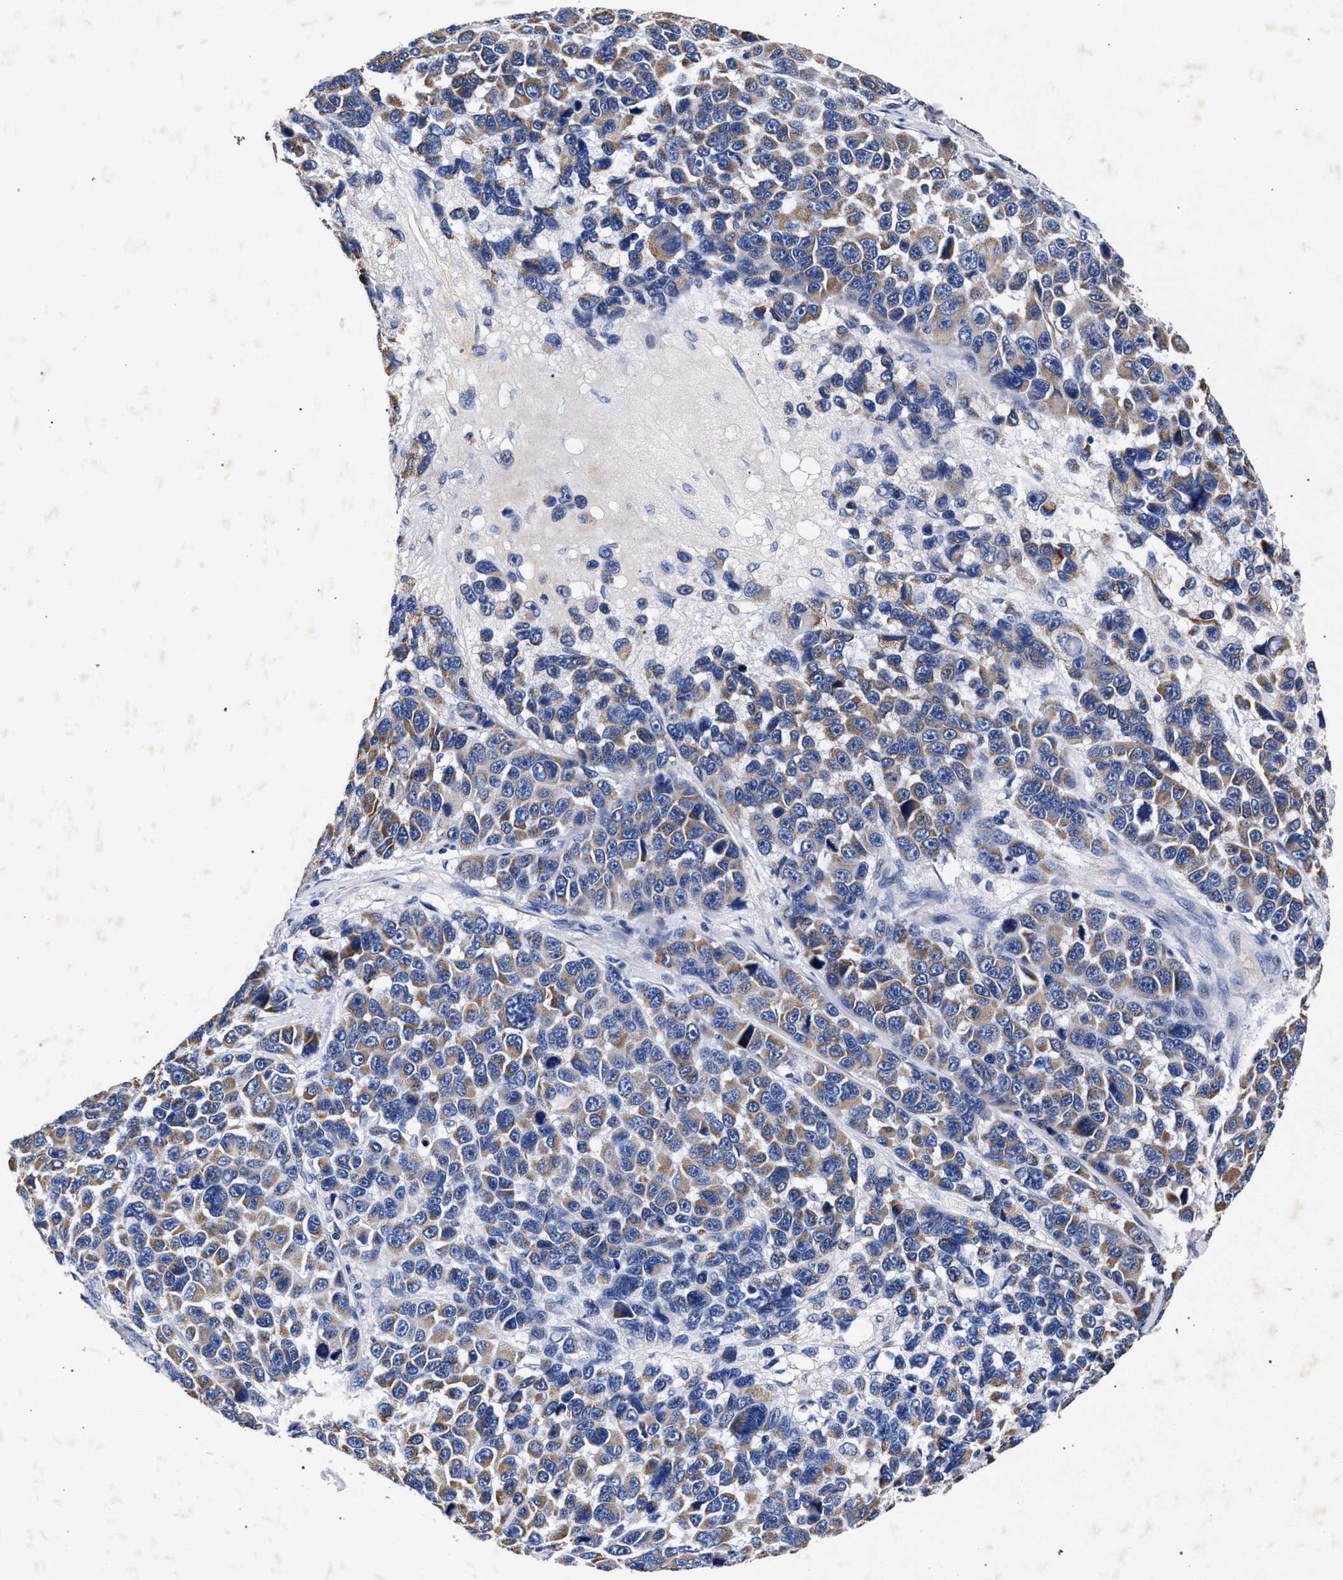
{"staining": {"intensity": "weak", "quantity": "25%-75%", "location": "cytoplasmic/membranous"}, "tissue": "melanoma", "cell_type": "Tumor cells", "image_type": "cancer", "snomed": [{"axis": "morphology", "description": "Malignant melanoma, NOS"}, {"axis": "topography", "description": "Skin"}], "caption": "Brown immunohistochemical staining in malignant melanoma shows weak cytoplasmic/membranous positivity in approximately 25%-75% of tumor cells.", "gene": "HSD17B14", "patient": {"sex": "male", "age": 53}}